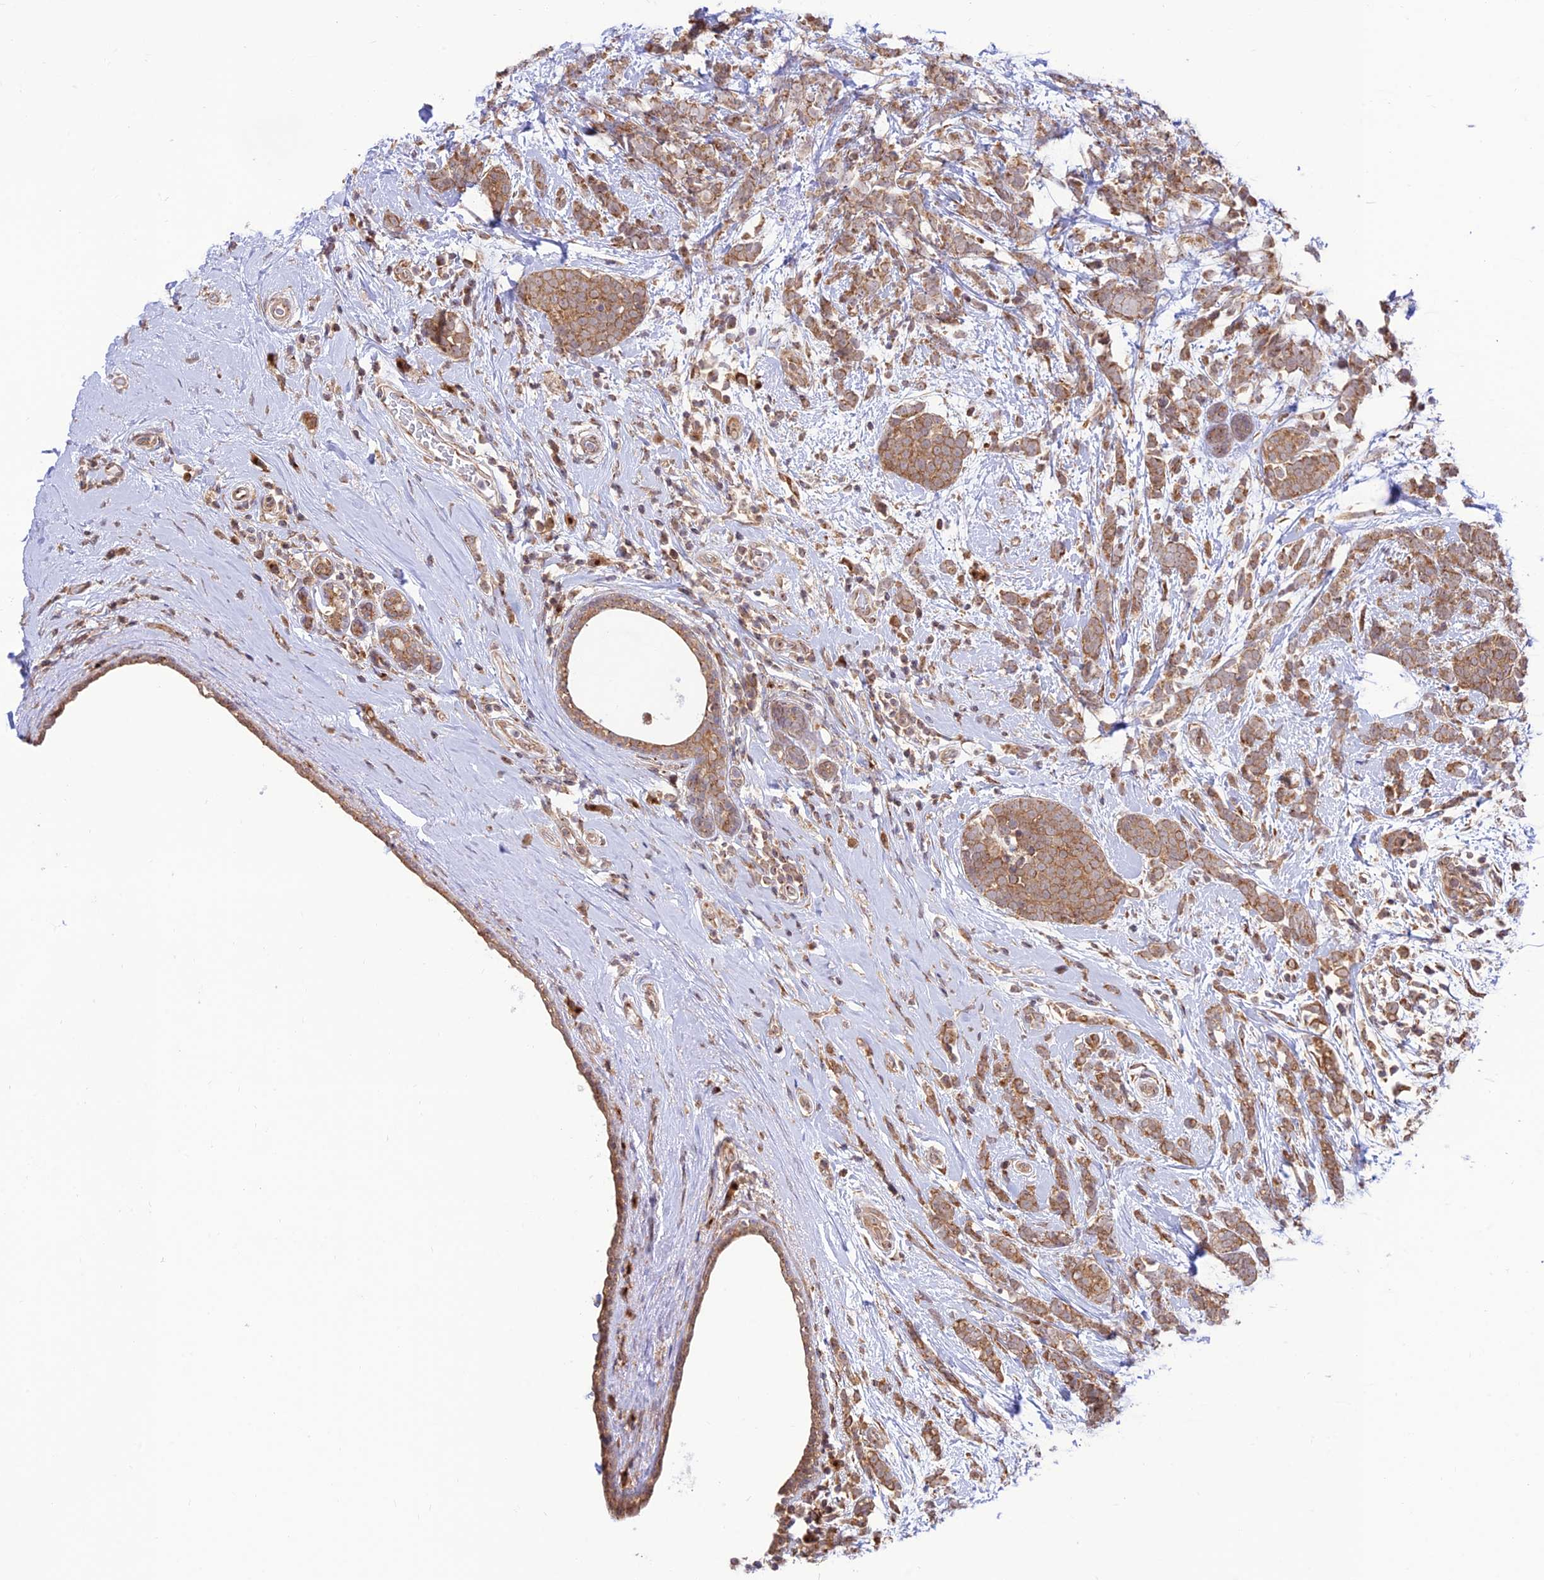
{"staining": {"intensity": "moderate", "quantity": ">75%", "location": "cytoplasmic/membranous"}, "tissue": "breast cancer", "cell_type": "Tumor cells", "image_type": "cancer", "snomed": [{"axis": "morphology", "description": "Lobular carcinoma"}, {"axis": "topography", "description": "Breast"}], "caption": "Moderate cytoplasmic/membranous staining for a protein is appreciated in about >75% of tumor cells of breast cancer using immunohistochemistry (IHC).", "gene": "GOLGA3", "patient": {"sex": "female", "age": 58}}